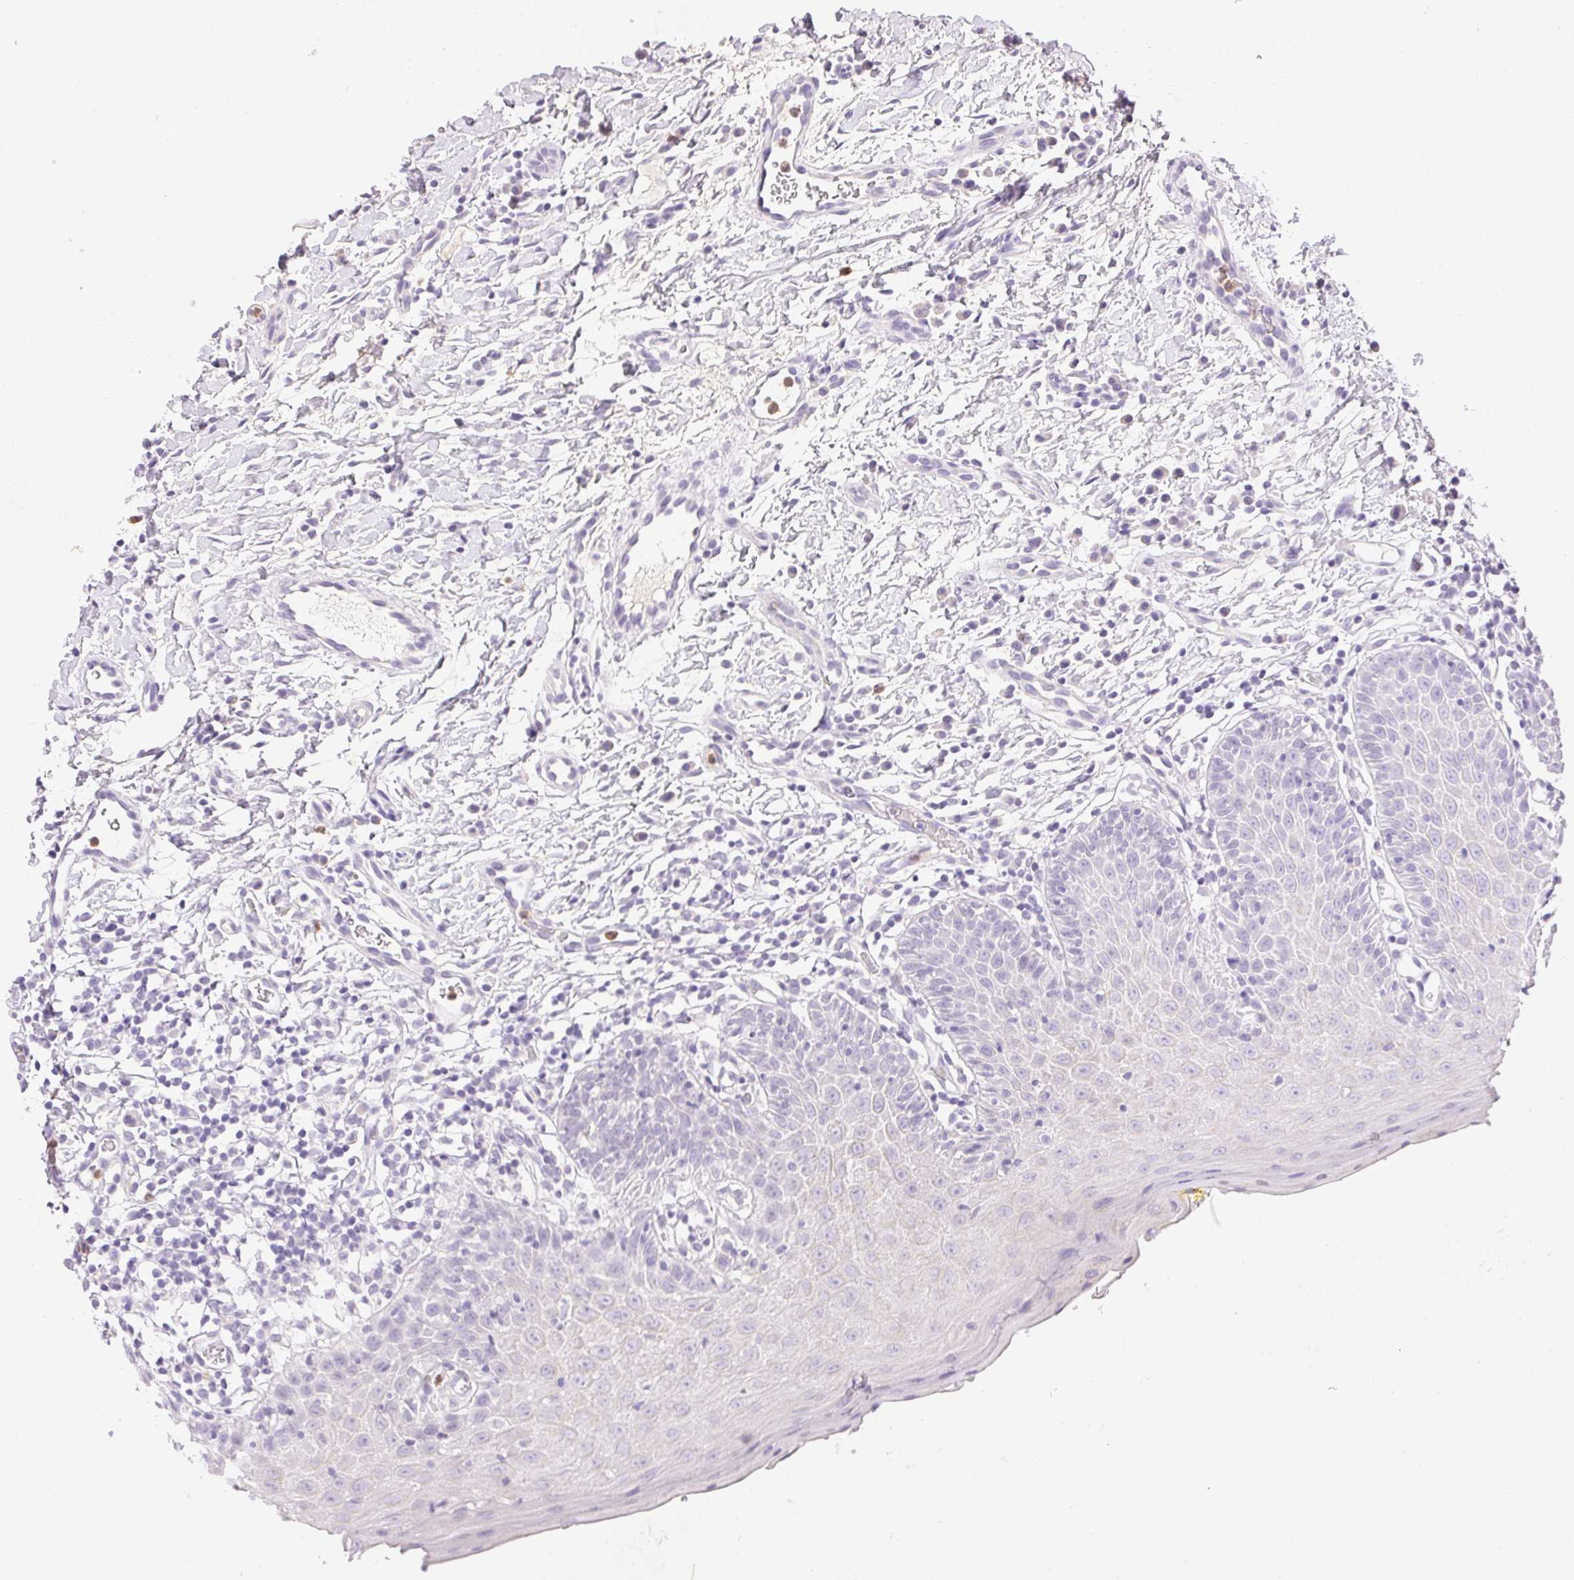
{"staining": {"intensity": "negative", "quantity": "none", "location": "none"}, "tissue": "oral mucosa", "cell_type": "Squamous epithelial cells", "image_type": "normal", "snomed": [{"axis": "morphology", "description": "Normal tissue, NOS"}, {"axis": "topography", "description": "Oral tissue"}, {"axis": "topography", "description": "Tounge, NOS"}], "caption": "This is a micrograph of immunohistochemistry staining of unremarkable oral mucosa, which shows no positivity in squamous epithelial cells.", "gene": "EMX2", "patient": {"sex": "female", "age": 58}}